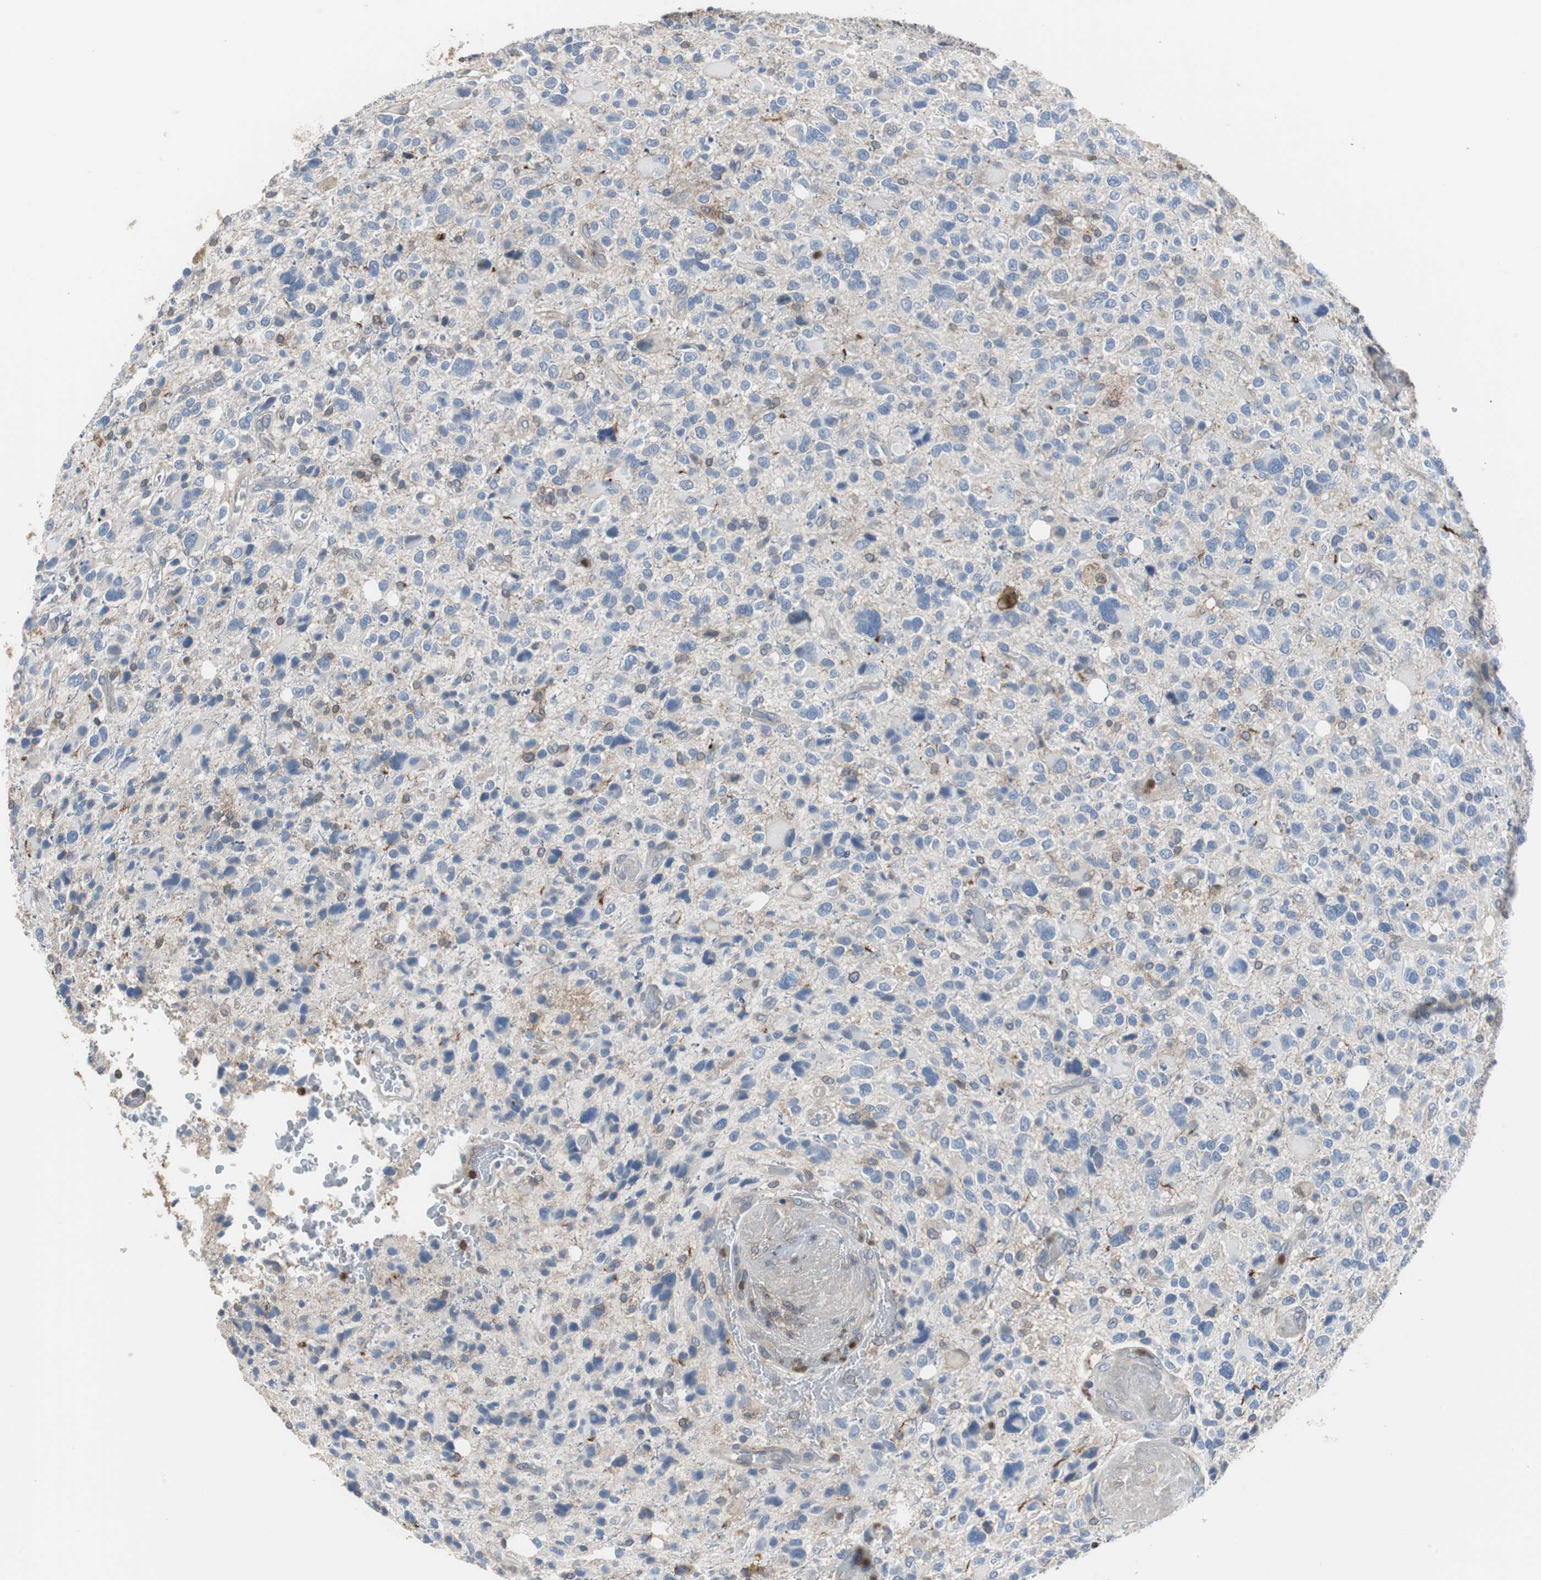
{"staining": {"intensity": "weak", "quantity": "<25%", "location": "cytoplasmic/membranous"}, "tissue": "glioma", "cell_type": "Tumor cells", "image_type": "cancer", "snomed": [{"axis": "morphology", "description": "Glioma, malignant, High grade"}, {"axis": "topography", "description": "Brain"}], "caption": "Tumor cells are negative for brown protein staining in glioma. (DAB immunohistochemistry (IHC) visualized using brightfield microscopy, high magnification).", "gene": "ANXA4", "patient": {"sex": "male", "age": 48}}